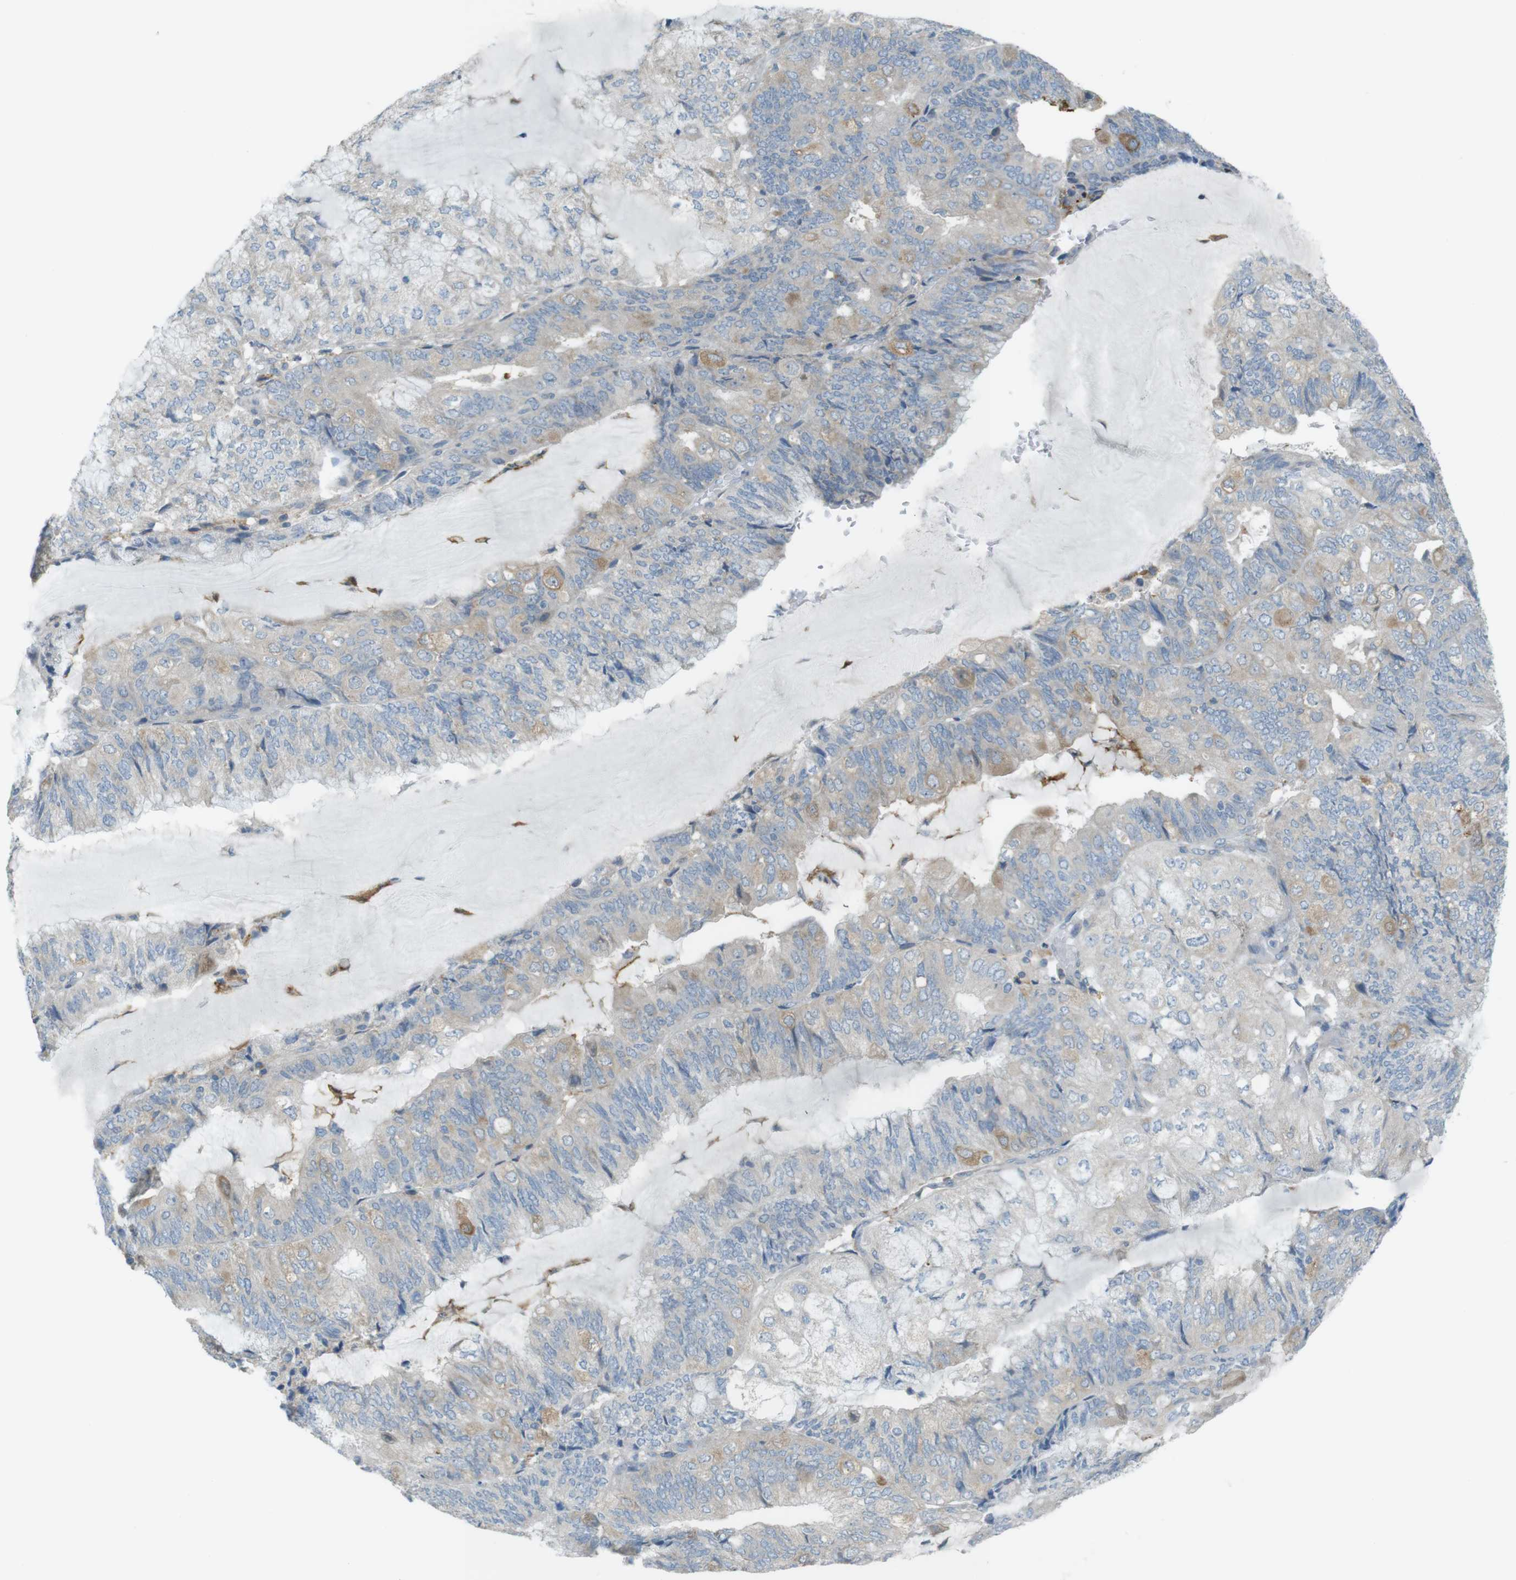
{"staining": {"intensity": "weak", "quantity": "<25%", "location": "cytoplasmic/membranous"}, "tissue": "endometrial cancer", "cell_type": "Tumor cells", "image_type": "cancer", "snomed": [{"axis": "morphology", "description": "Adenocarcinoma, NOS"}, {"axis": "topography", "description": "Endometrium"}], "caption": "Protein analysis of endometrial adenocarcinoma shows no significant staining in tumor cells. (Brightfield microscopy of DAB immunohistochemistry (IHC) at high magnification).", "gene": "TMEM41B", "patient": {"sex": "female", "age": 81}}